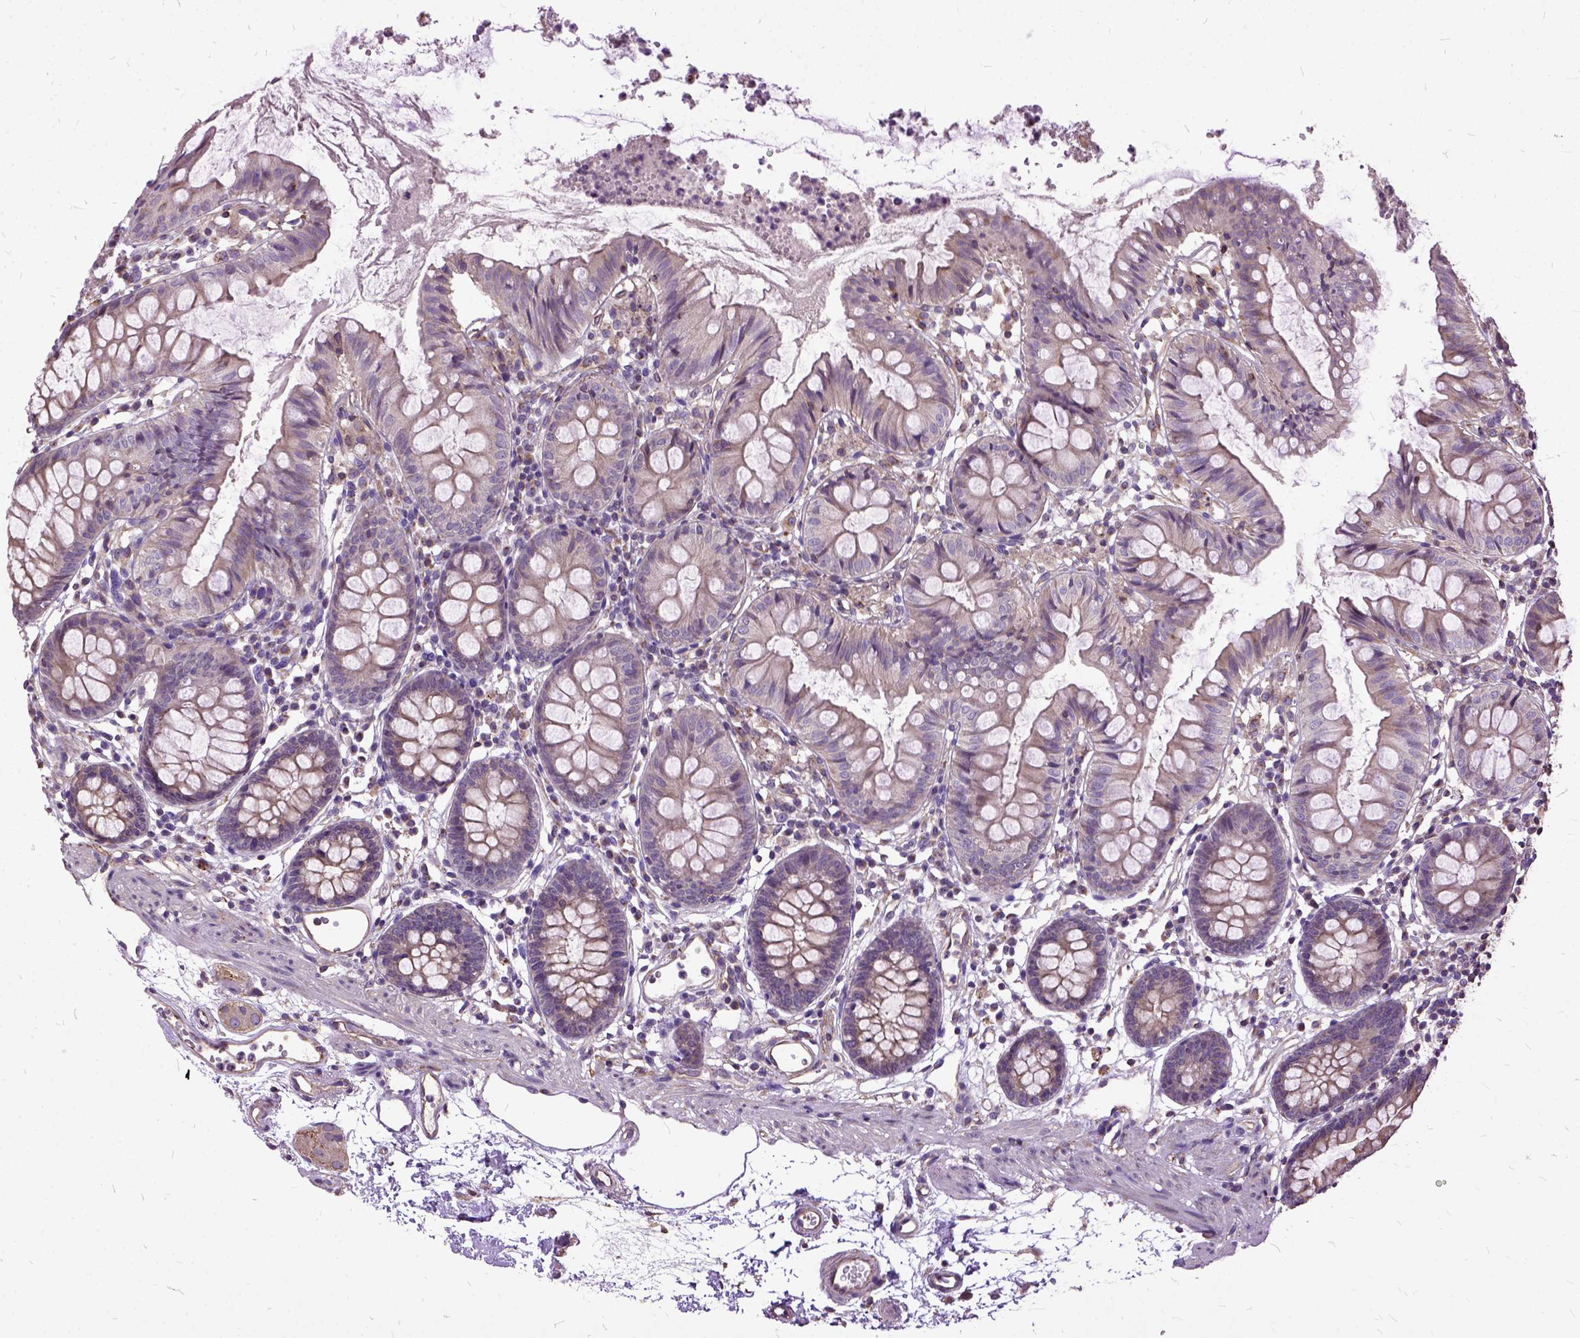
{"staining": {"intensity": "moderate", "quantity": ">75%", "location": "cytoplasmic/membranous"}, "tissue": "colon", "cell_type": "Endothelial cells", "image_type": "normal", "snomed": [{"axis": "morphology", "description": "Normal tissue, NOS"}, {"axis": "topography", "description": "Colon"}], "caption": "Endothelial cells show medium levels of moderate cytoplasmic/membranous expression in about >75% of cells in benign colon.", "gene": "AREG", "patient": {"sex": "female", "age": 84}}